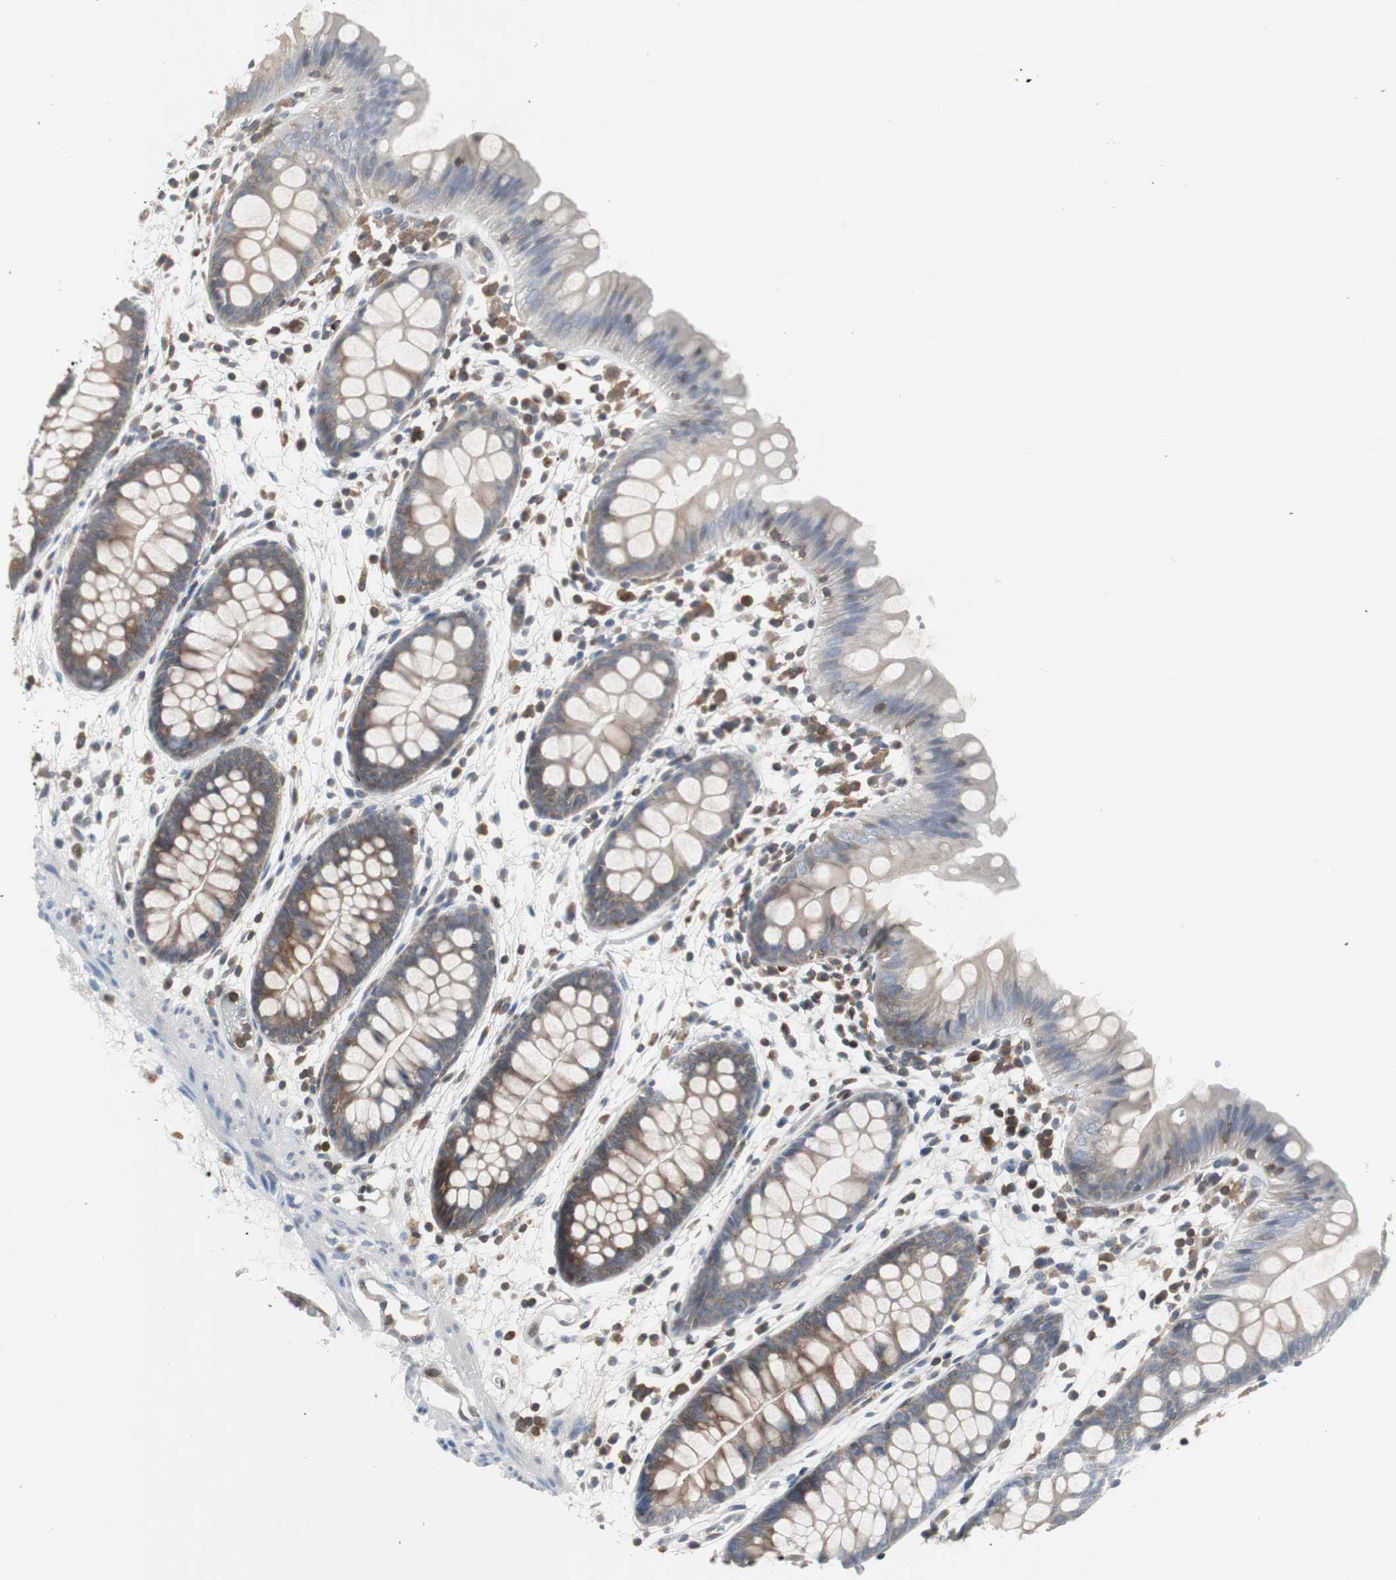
{"staining": {"intensity": "negative", "quantity": "none", "location": "none"}, "tissue": "colon", "cell_type": "Endothelial cells", "image_type": "normal", "snomed": [{"axis": "morphology", "description": "Normal tissue, NOS"}, {"axis": "topography", "description": "Smooth muscle"}, {"axis": "topography", "description": "Colon"}], "caption": "A micrograph of colon stained for a protein displays no brown staining in endothelial cells. Brightfield microscopy of IHC stained with DAB (brown) and hematoxylin (blue), captured at high magnification.", "gene": "GRK2", "patient": {"sex": "male", "age": 67}}